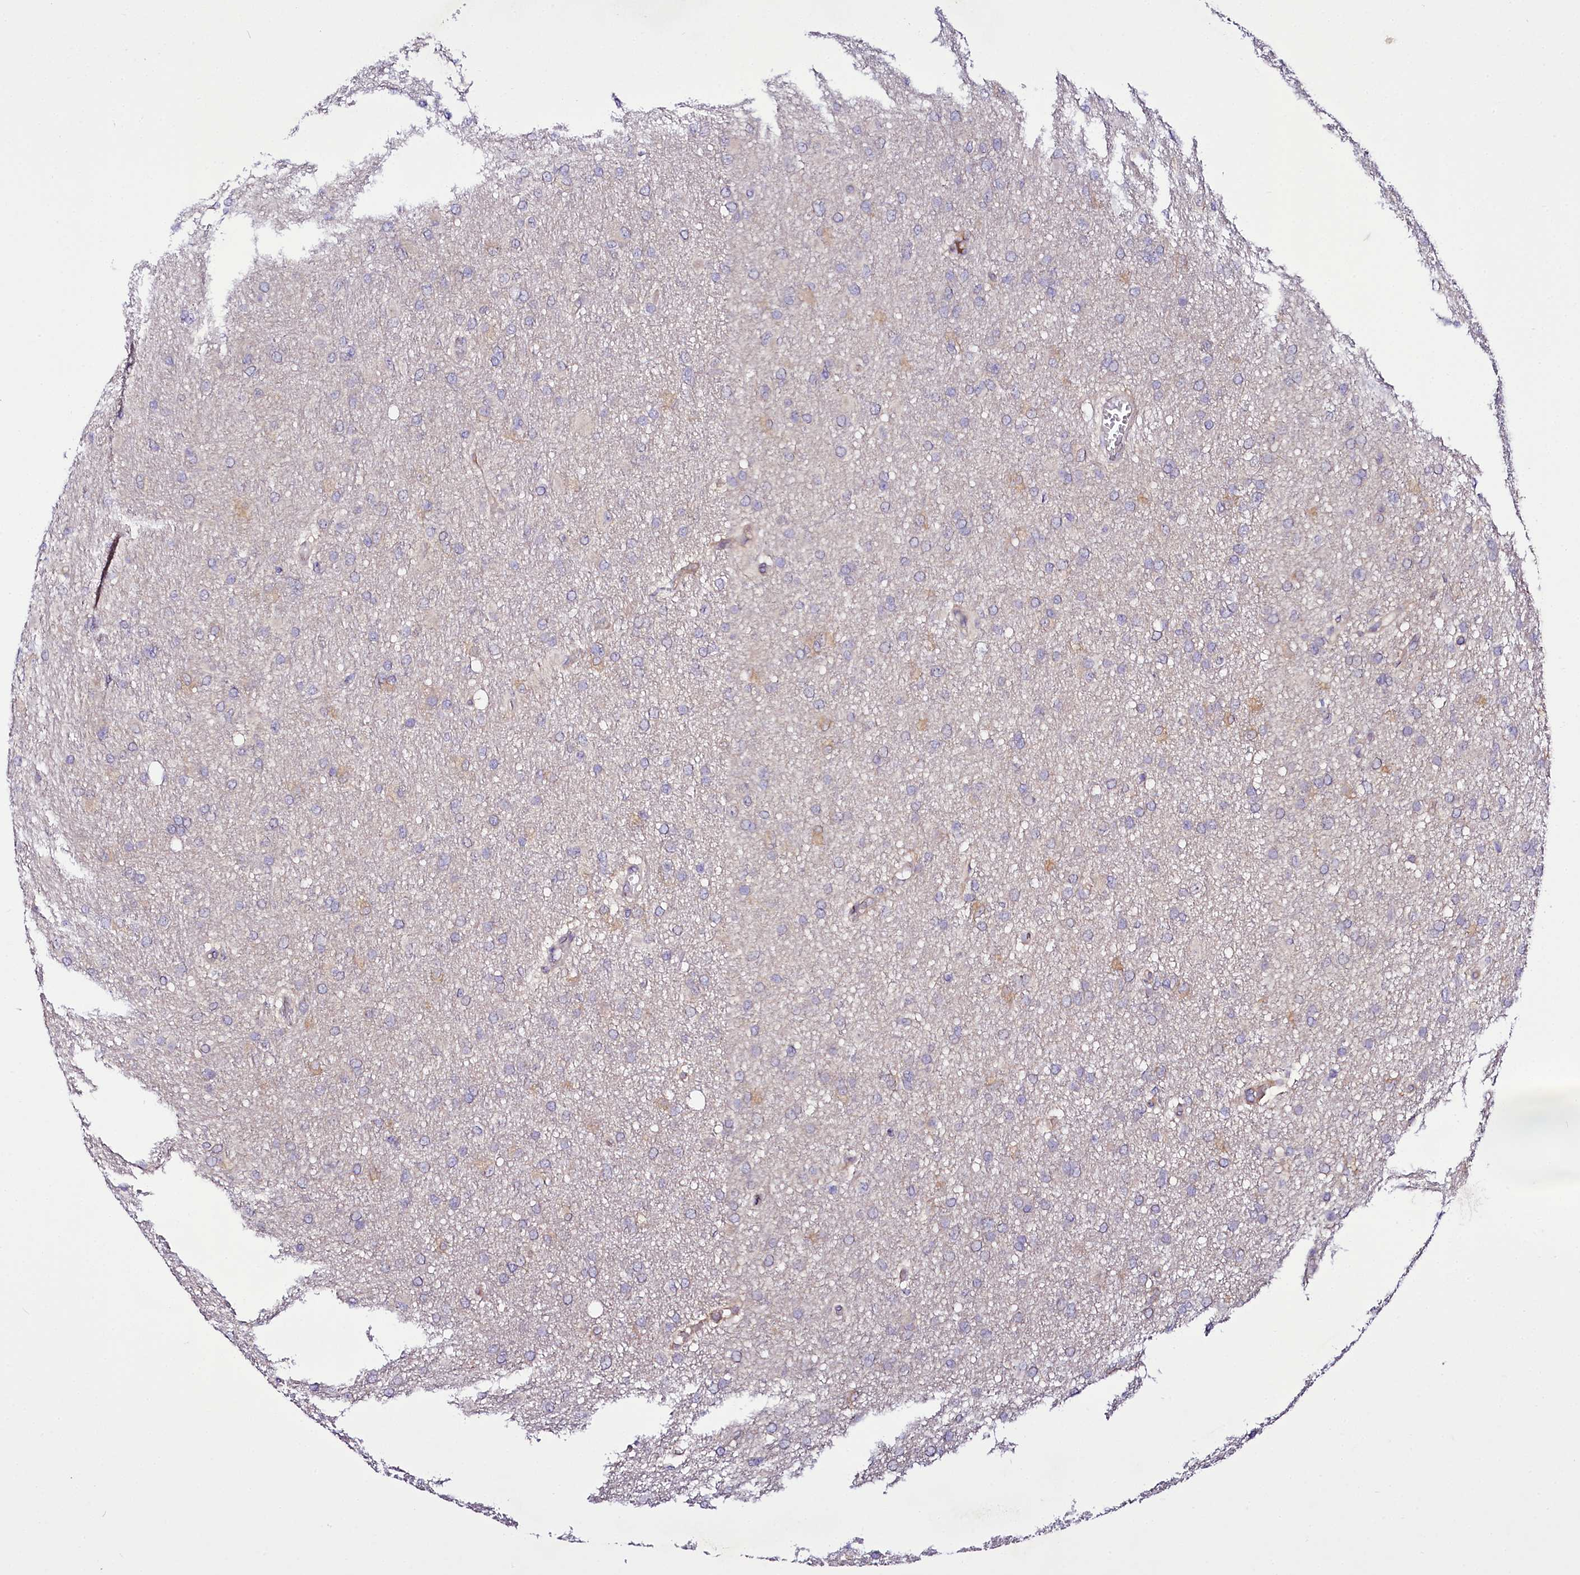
{"staining": {"intensity": "negative", "quantity": "none", "location": "none"}, "tissue": "glioma", "cell_type": "Tumor cells", "image_type": "cancer", "snomed": [{"axis": "morphology", "description": "Glioma, malignant, High grade"}, {"axis": "topography", "description": "Cerebral cortex"}], "caption": "High power microscopy photomicrograph of an immunohistochemistry (IHC) histopathology image of malignant glioma (high-grade), revealing no significant expression in tumor cells.", "gene": "ZC3H12C", "patient": {"sex": "female", "age": 36}}